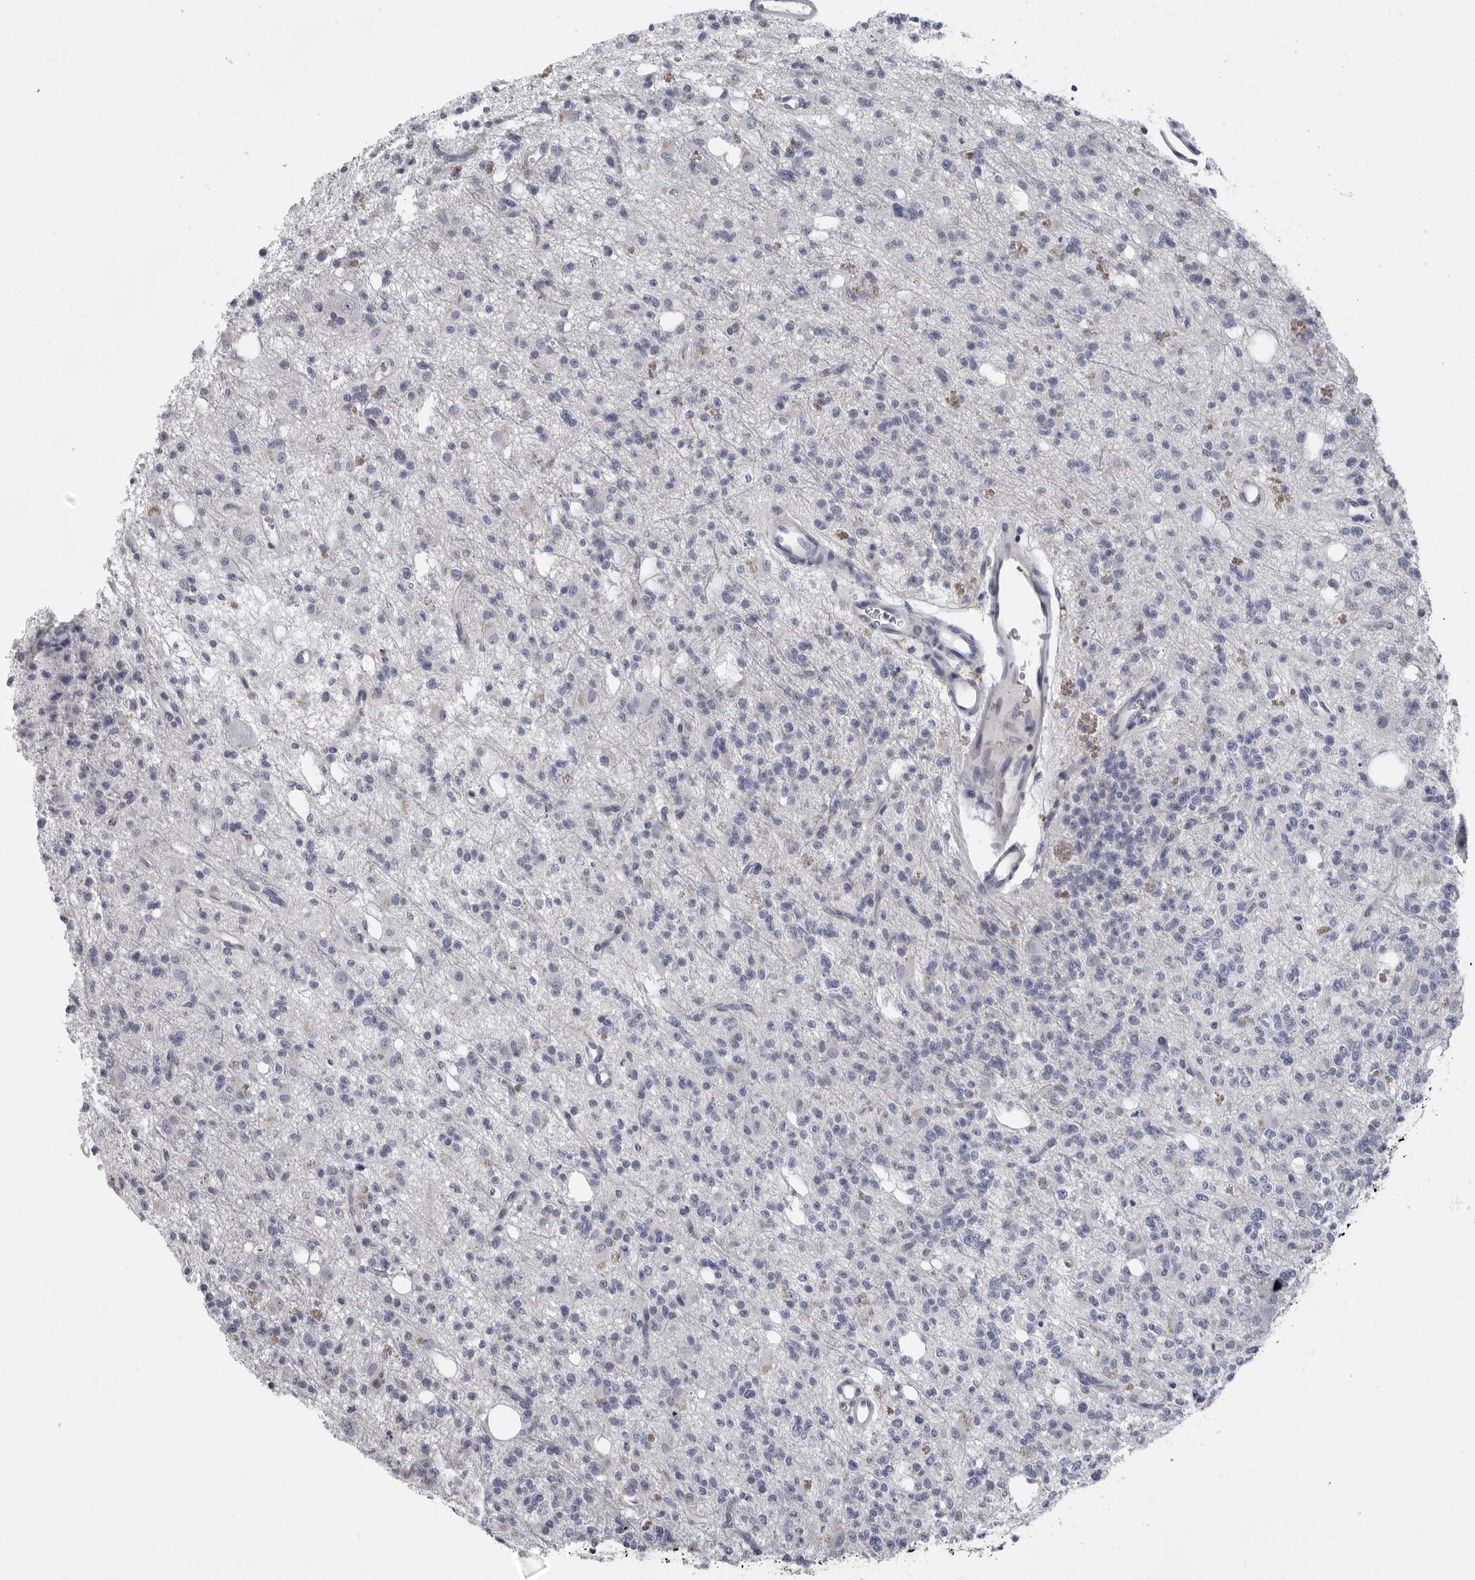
{"staining": {"intensity": "negative", "quantity": "none", "location": "none"}, "tissue": "glioma", "cell_type": "Tumor cells", "image_type": "cancer", "snomed": [{"axis": "morphology", "description": "Glioma, malignant, High grade"}, {"axis": "topography", "description": "Brain"}], "caption": "High magnification brightfield microscopy of malignant glioma (high-grade) stained with DAB (3,3'-diaminobenzidine) (brown) and counterstained with hematoxylin (blue): tumor cells show no significant staining. Brightfield microscopy of IHC stained with DAB (brown) and hematoxylin (blue), captured at high magnification.", "gene": "SLC25A39", "patient": {"sex": "female", "age": 62}}